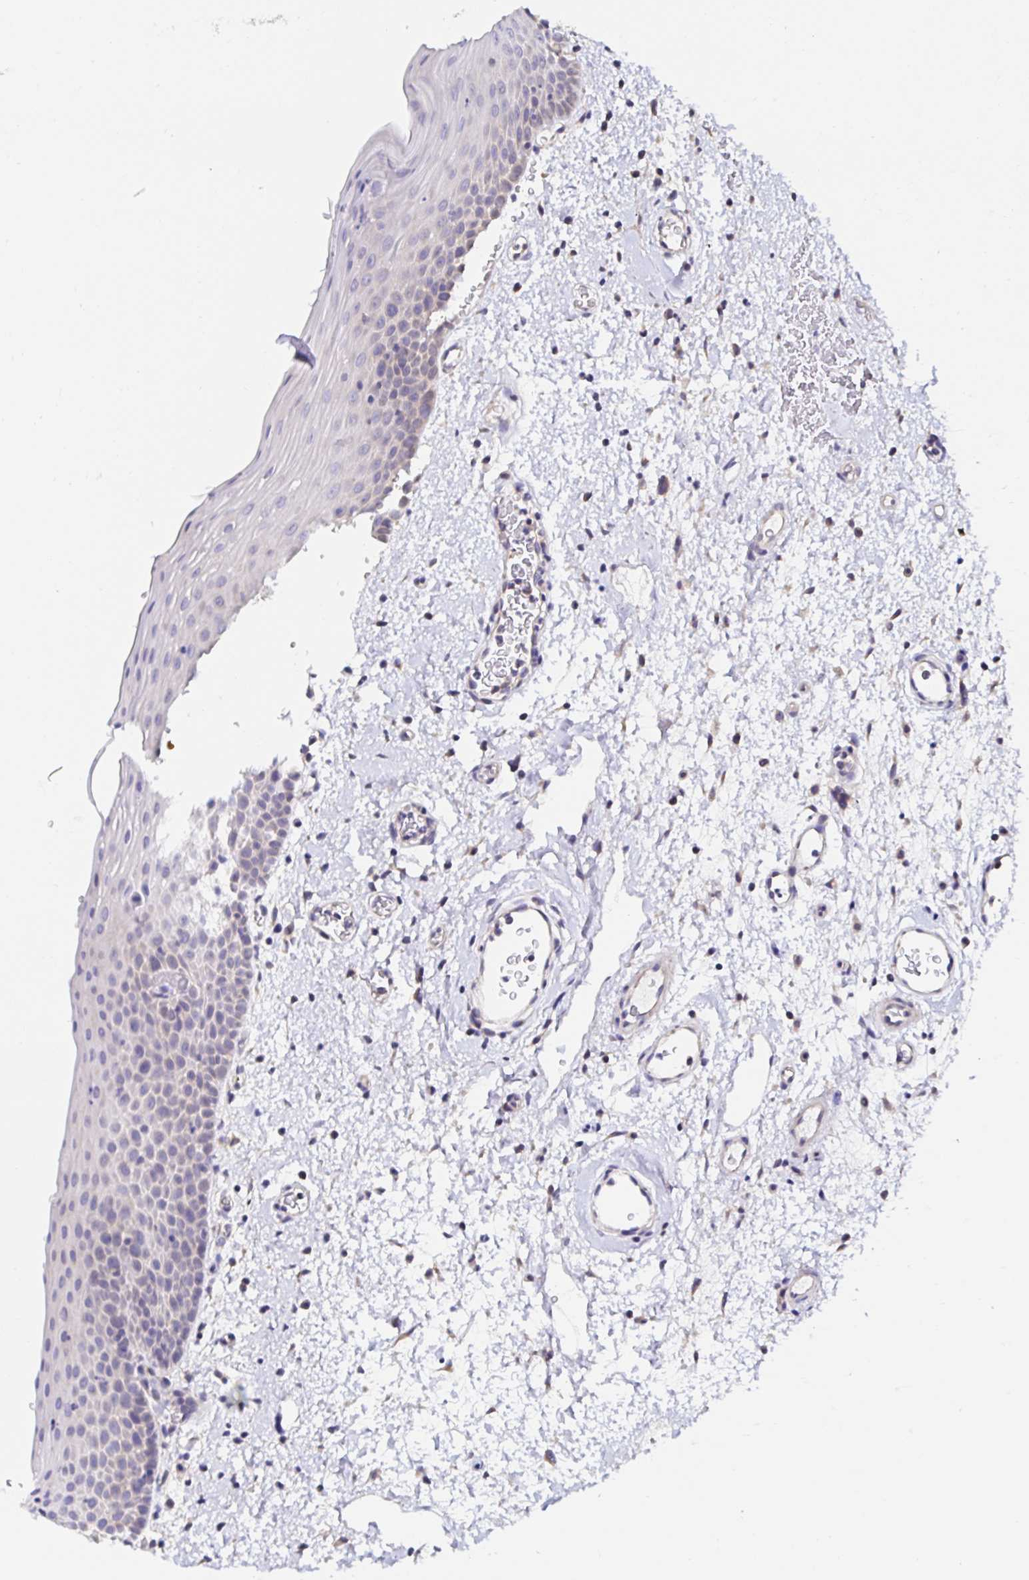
{"staining": {"intensity": "negative", "quantity": "none", "location": "none"}, "tissue": "oral mucosa", "cell_type": "Squamous epithelial cells", "image_type": "normal", "snomed": [{"axis": "morphology", "description": "Normal tissue, NOS"}, {"axis": "topography", "description": "Oral tissue"}, {"axis": "topography", "description": "Head-Neck"}], "caption": "This is a histopathology image of IHC staining of unremarkable oral mucosa, which shows no positivity in squamous epithelial cells.", "gene": "VSIG2", "patient": {"sex": "female", "age": 55}}